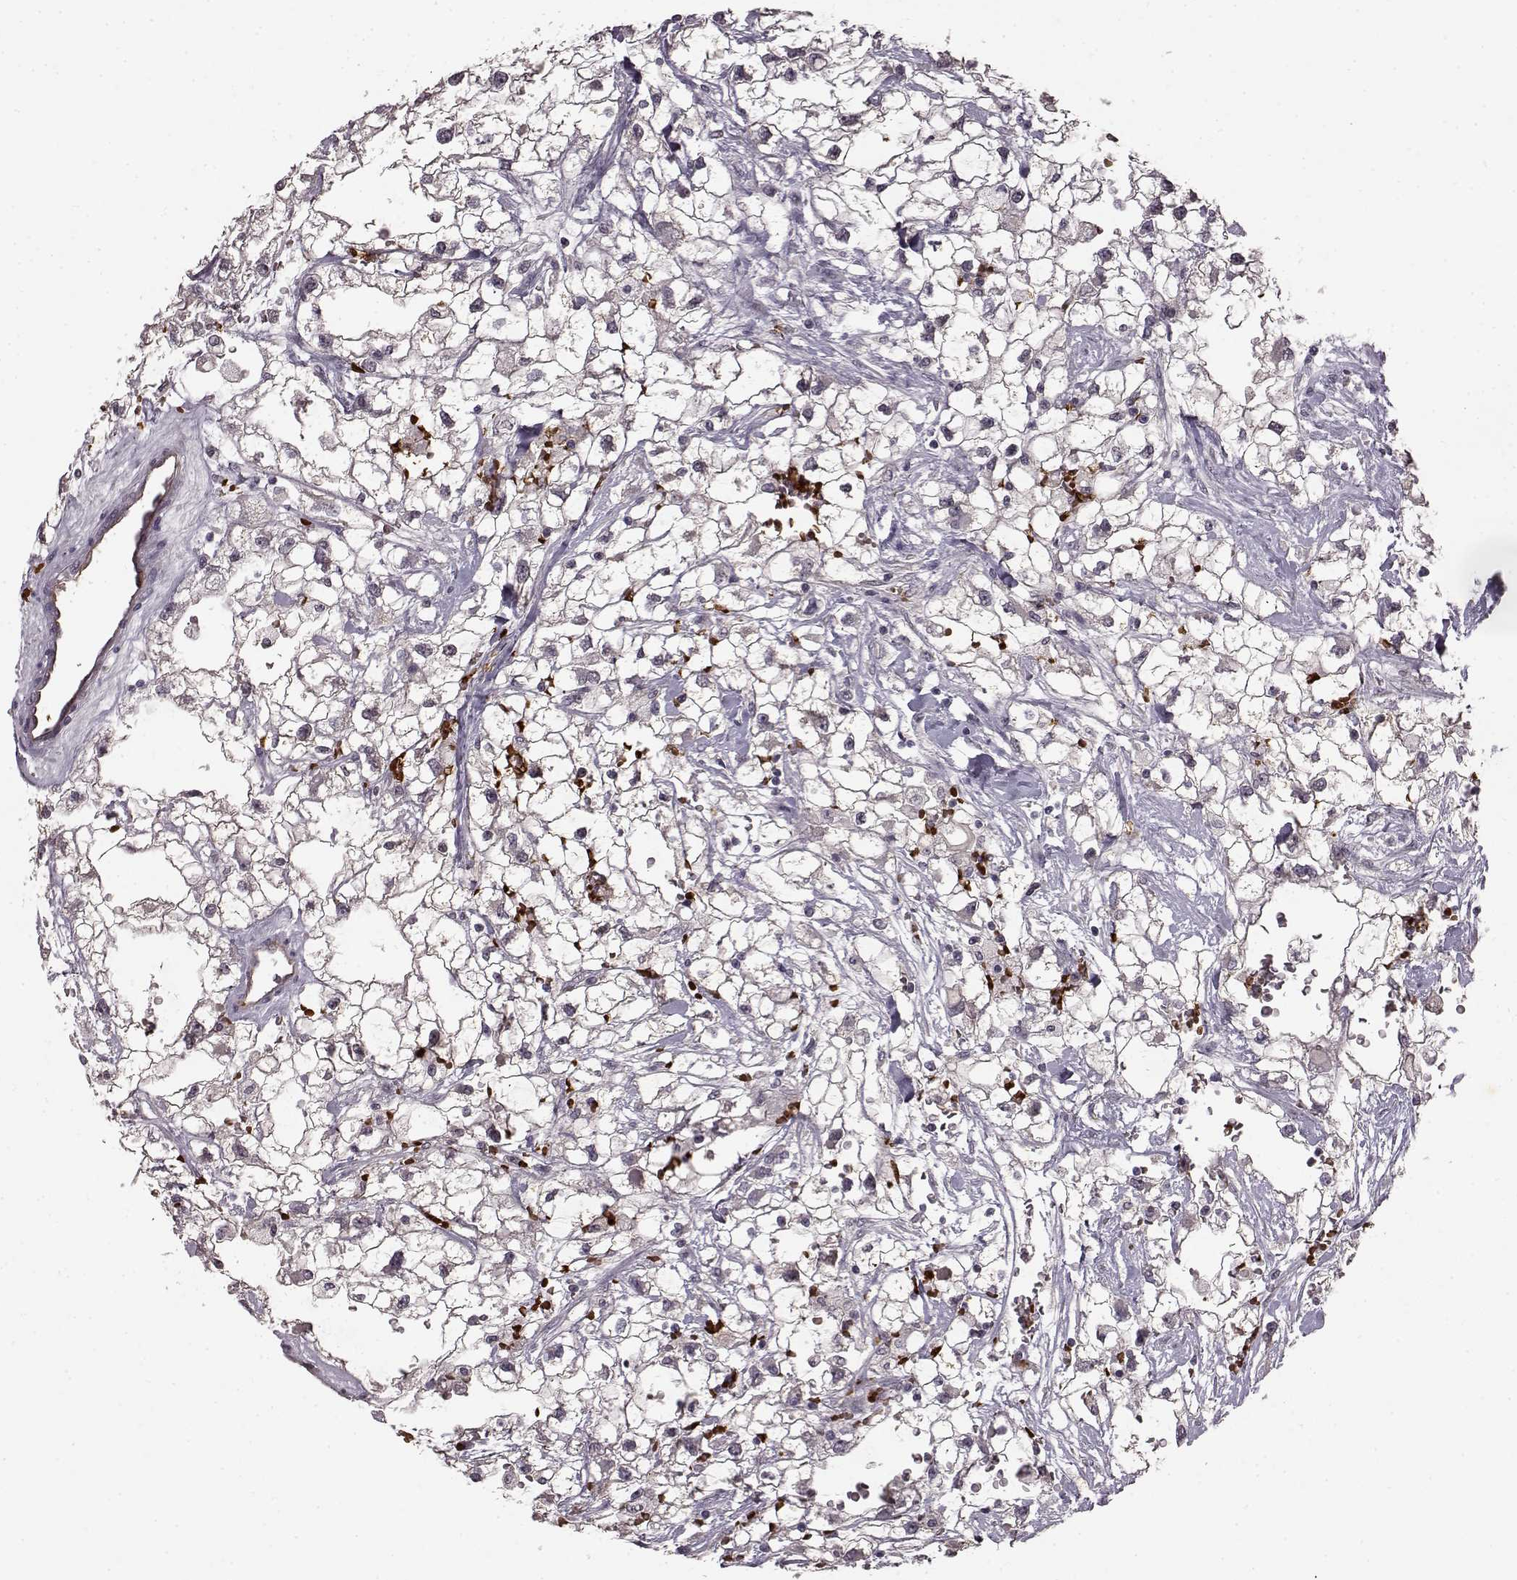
{"staining": {"intensity": "negative", "quantity": "none", "location": "none"}, "tissue": "renal cancer", "cell_type": "Tumor cells", "image_type": "cancer", "snomed": [{"axis": "morphology", "description": "Adenocarcinoma, NOS"}, {"axis": "topography", "description": "Kidney"}], "caption": "The micrograph demonstrates no significant expression in tumor cells of adenocarcinoma (renal). (Immunohistochemistry, brightfield microscopy, high magnification).", "gene": "PROP1", "patient": {"sex": "male", "age": 59}}